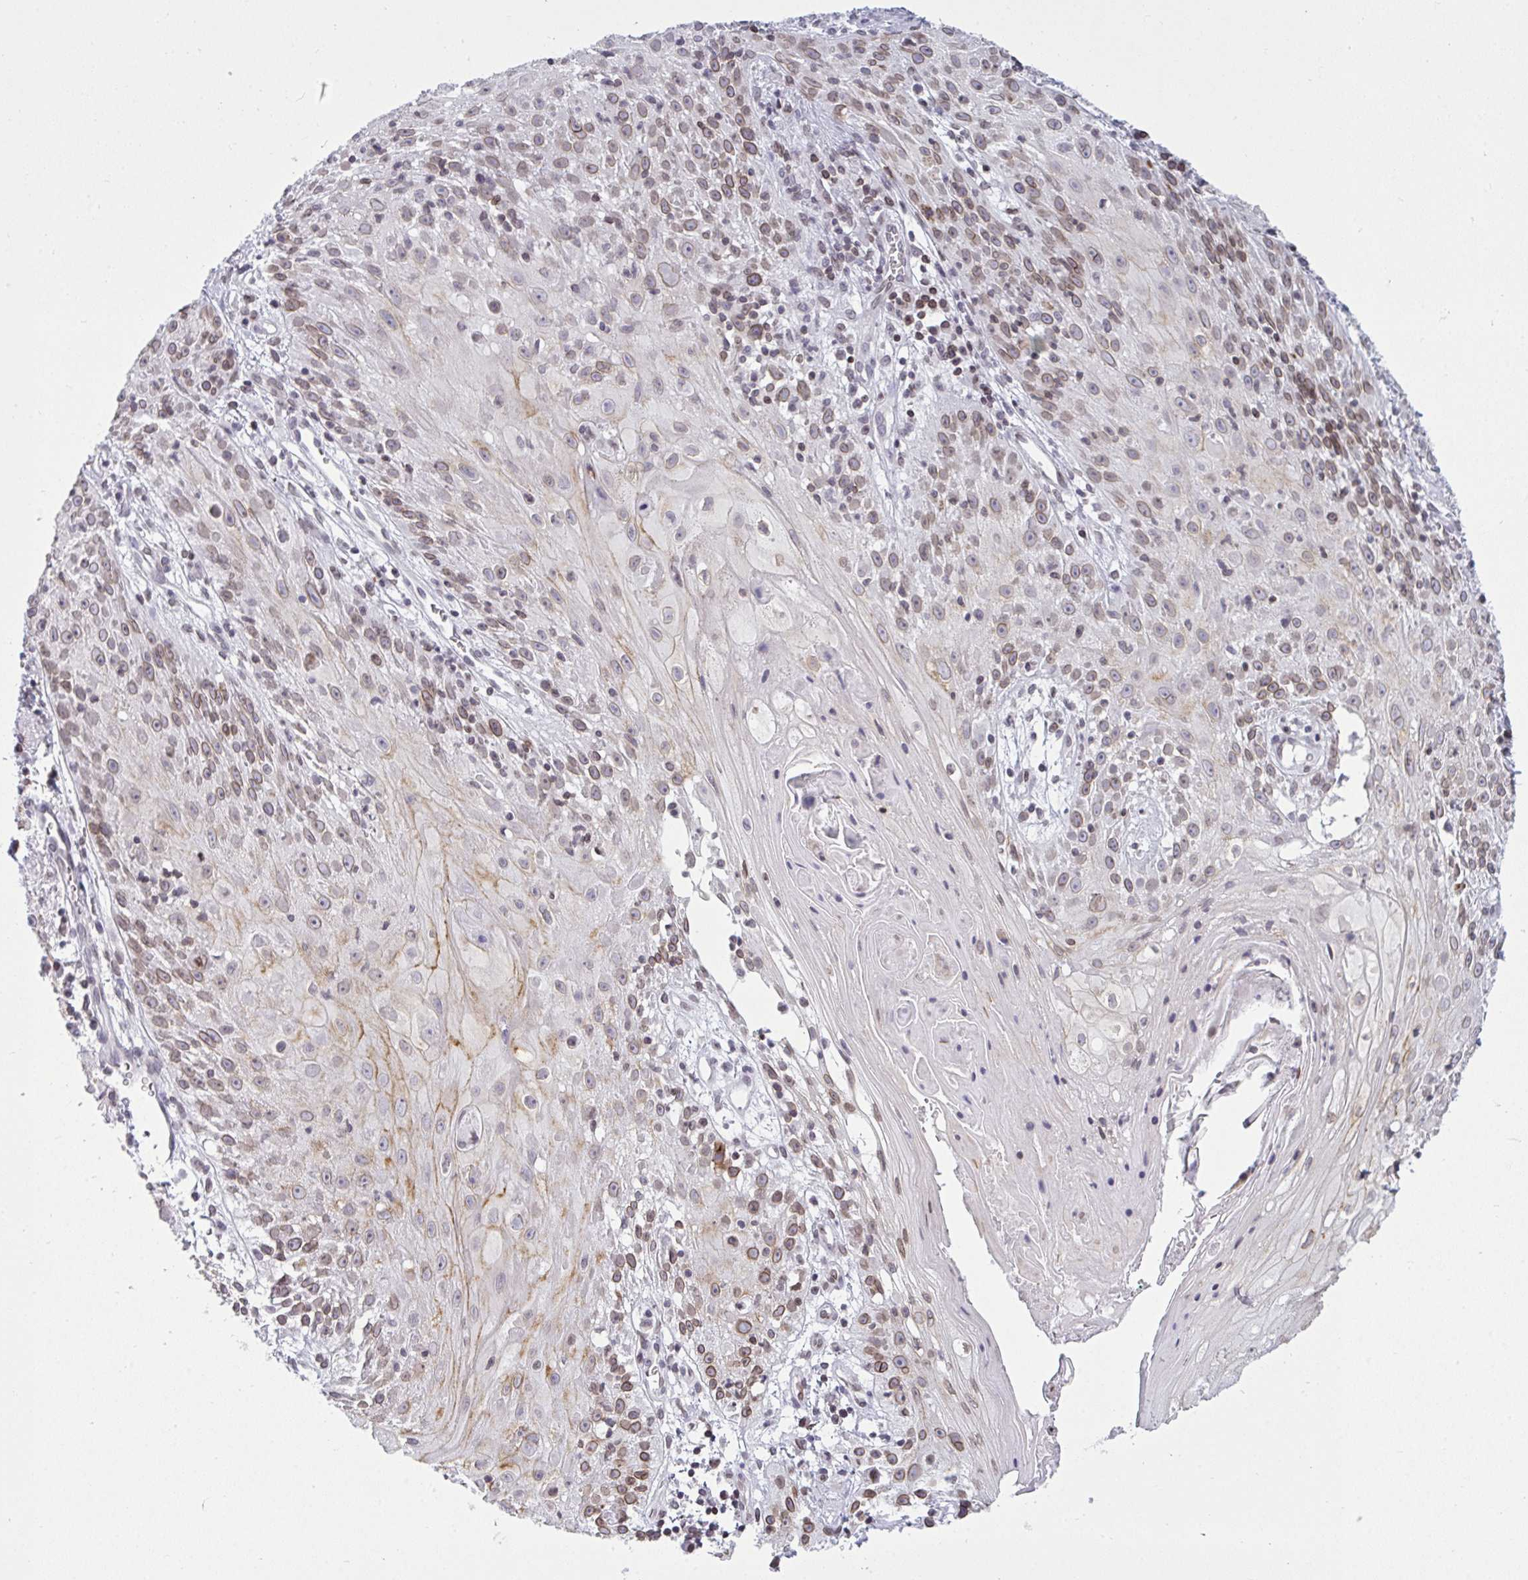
{"staining": {"intensity": "weak", "quantity": "25%-75%", "location": "cytoplasmic/membranous,nuclear"}, "tissue": "skin cancer", "cell_type": "Tumor cells", "image_type": "cancer", "snomed": [{"axis": "morphology", "description": "Squamous cell carcinoma, NOS"}, {"axis": "topography", "description": "Skin"}, {"axis": "topography", "description": "Vulva"}], "caption": "Skin cancer stained with a protein marker shows weak staining in tumor cells.", "gene": "LMNB2", "patient": {"sex": "female", "age": 76}}